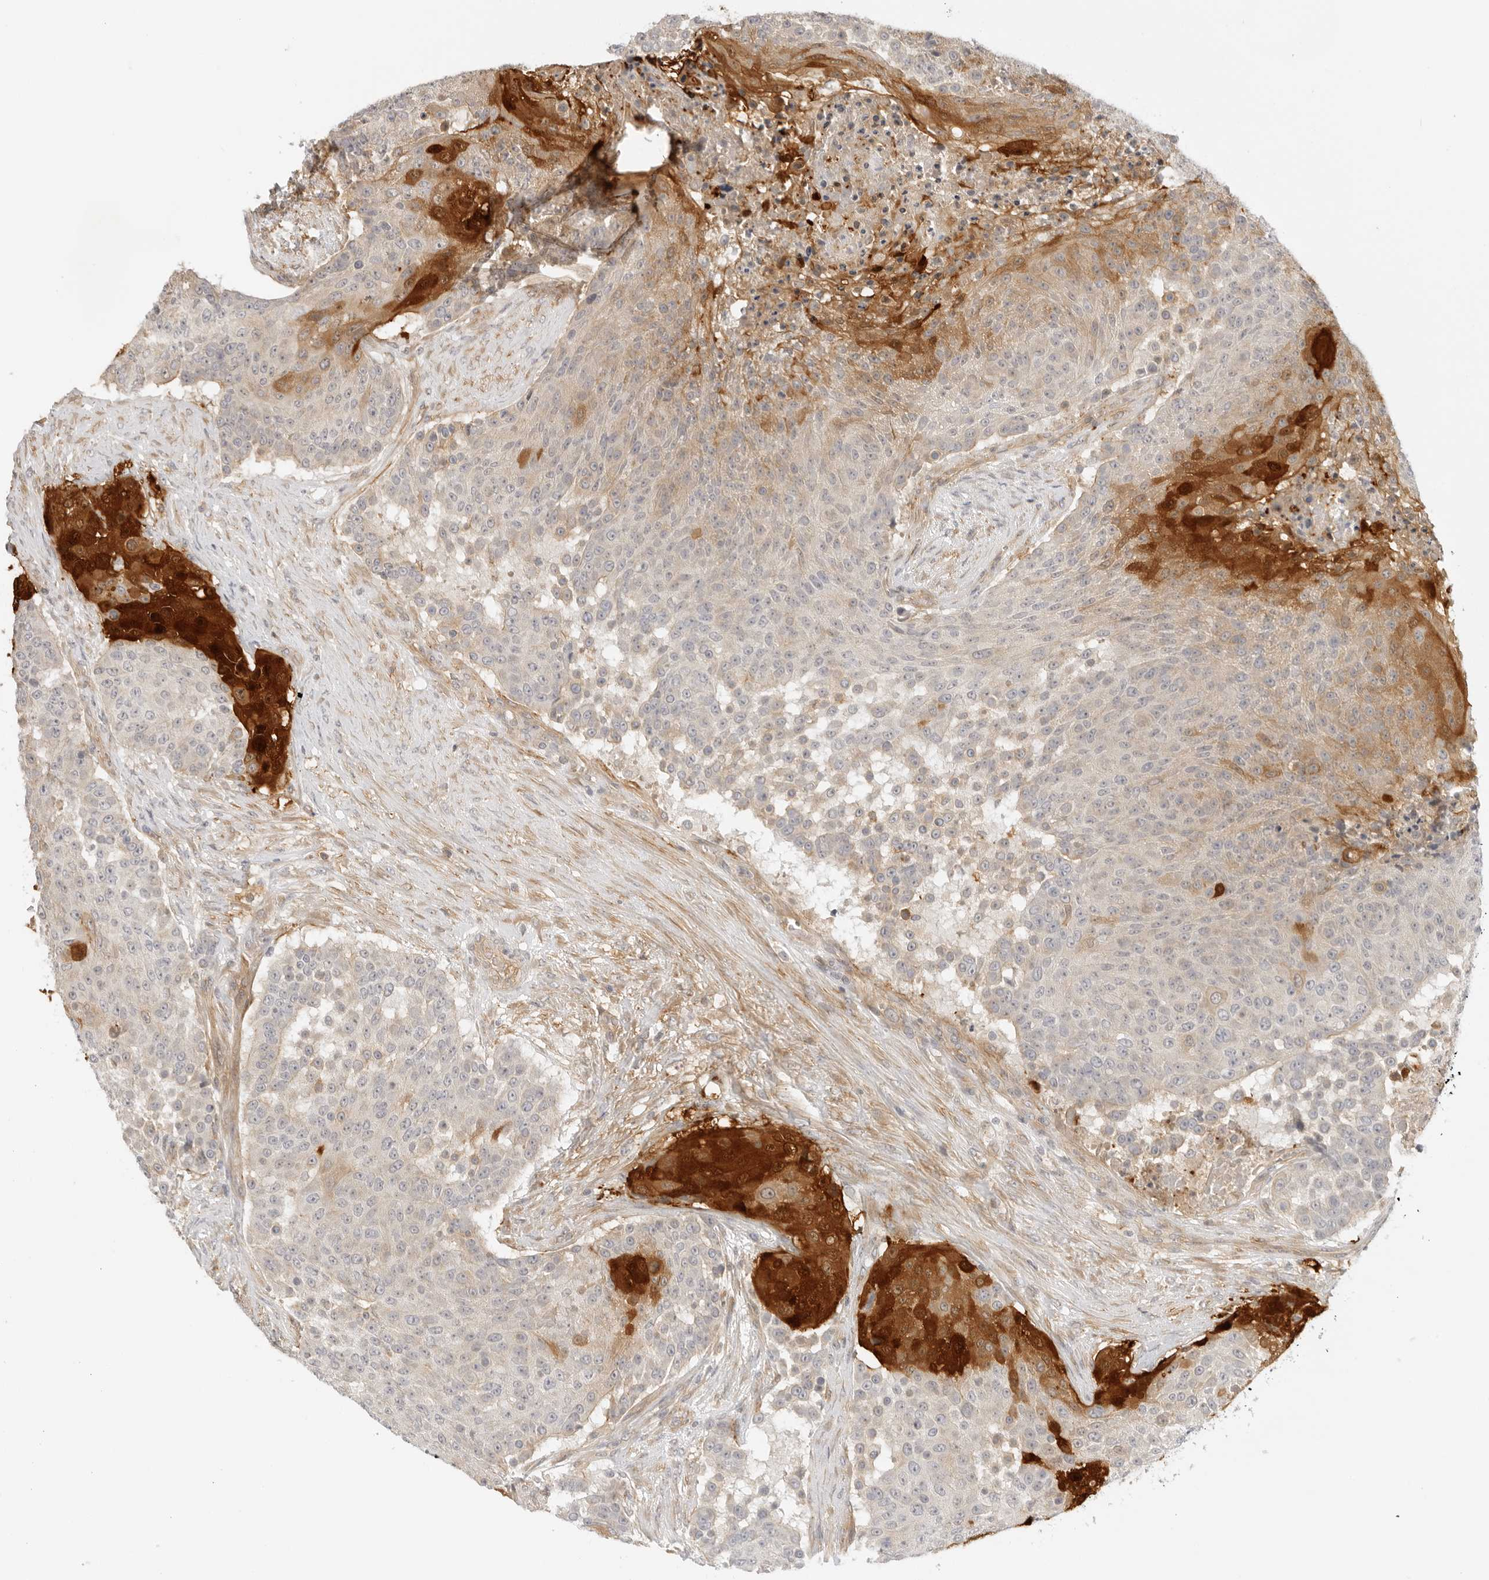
{"staining": {"intensity": "strong", "quantity": "<25%", "location": "cytoplasmic/membranous"}, "tissue": "urothelial cancer", "cell_type": "Tumor cells", "image_type": "cancer", "snomed": [{"axis": "morphology", "description": "Urothelial carcinoma, High grade"}, {"axis": "topography", "description": "Urinary bladder"}], "caption": "Urothelial cancer stained with DAB (3,3'-diaminobenzidine) immunohistochemistry displays medium levels of strong cytoplasmic/membranous positivity in about <25% of tumor cells.", "gene": "OSCP1", "patient": {"sex": "female", "age": 63}}